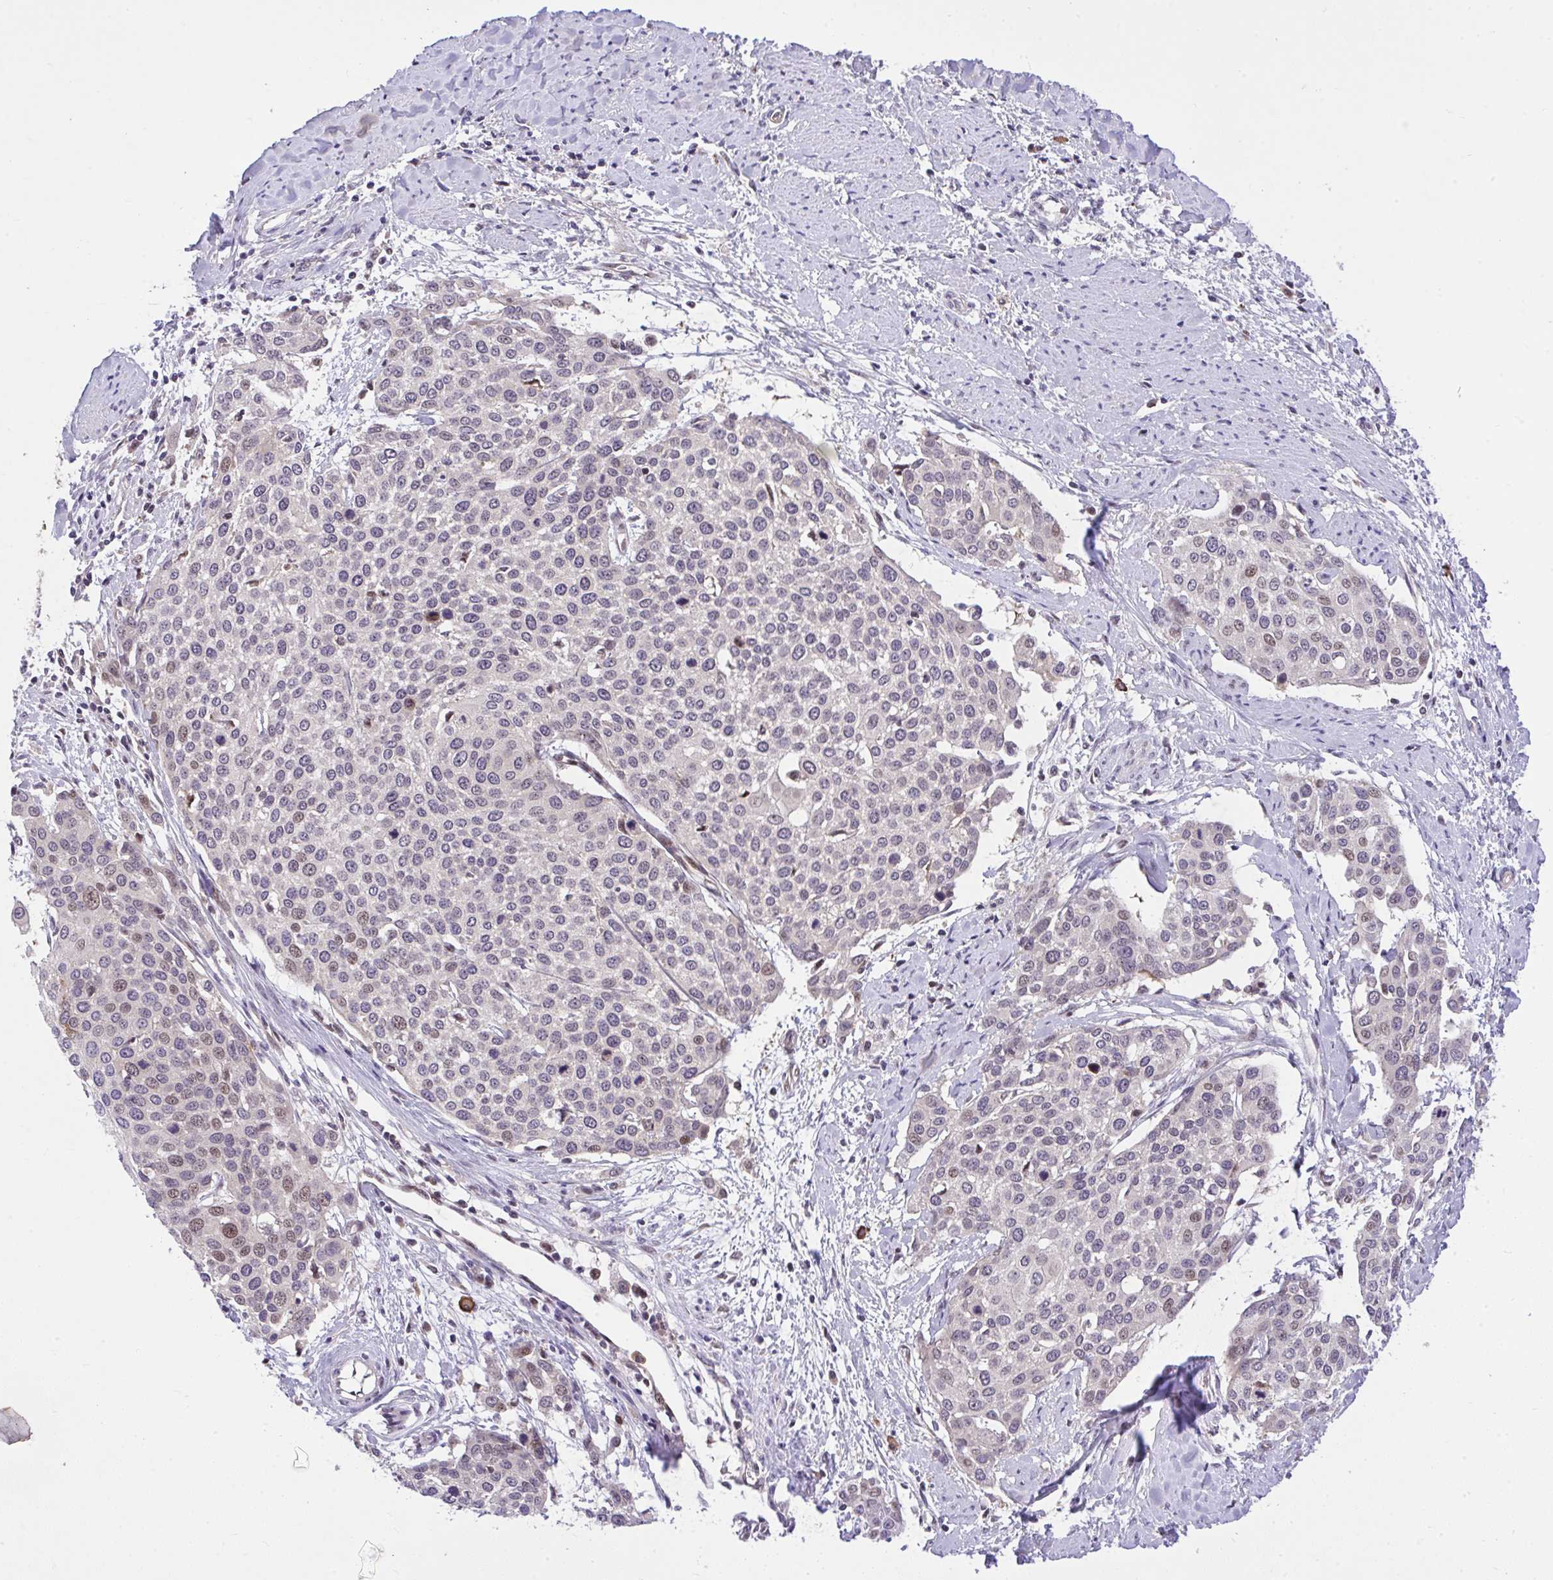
{"staining": {"intensity": "moderate", "quantity": "25%-75%", "location": "nuclear"}, "tissue": "cervical cancer", "cell_type": "Tumor cells", "image_type": "cancer", "snomed": [{"axis": "morphology", "description": "Squamous cell carcinoma, NOS"}, {"axis": "topography", "description": "Cervix"}], "caption": "A medium amount of moderate nuclear positivity is seen in approximately 25%-75% of tumor cells in cervical squamous cell carcinoma tissue.", "gene": "CHIA", "patient": {"sex": "female", "age": 44}}